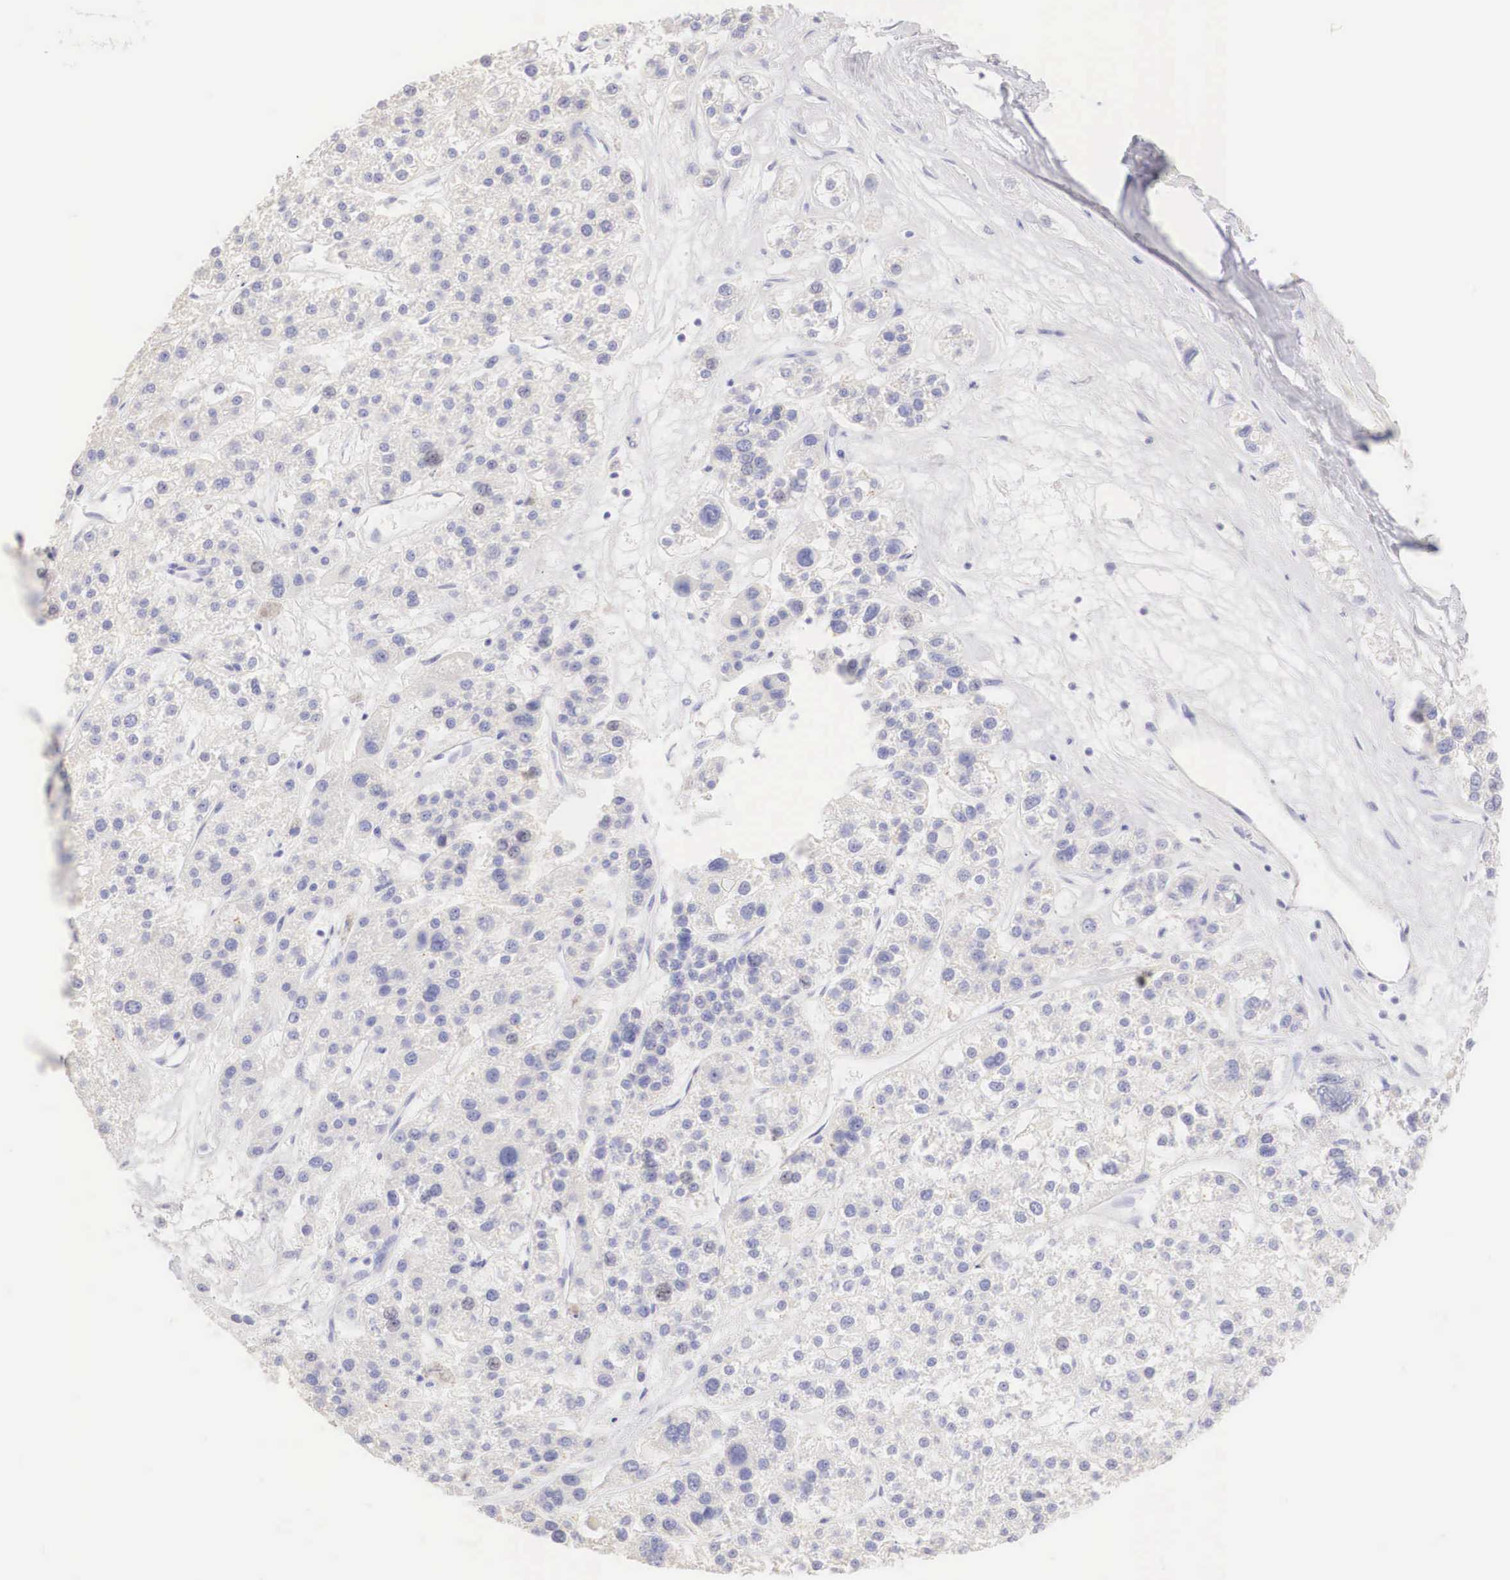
{"staining": {"intensity": "moderate", "quantity": "<25%", "location": "cytoplasmic/membranous"}, "tissue": "liver cancer", "cell_type": "Tumor cells", "image_type": "cancer", "snomed": [{"axis": "morphology", "description": "Carcinoma, Hepatocellular, NOS"}, {"axis": "topography", "description": "Liver"}], "caption": "Immunohistochemistry of liver cancer reveals low levels of moderate cytoplasmic/membranous staining in about <25% of tumor cells. (IHC, brightfield microscopy, high magnification).", "gene": "ERBB2", "patient": {"sex": "female", "age": 85}}